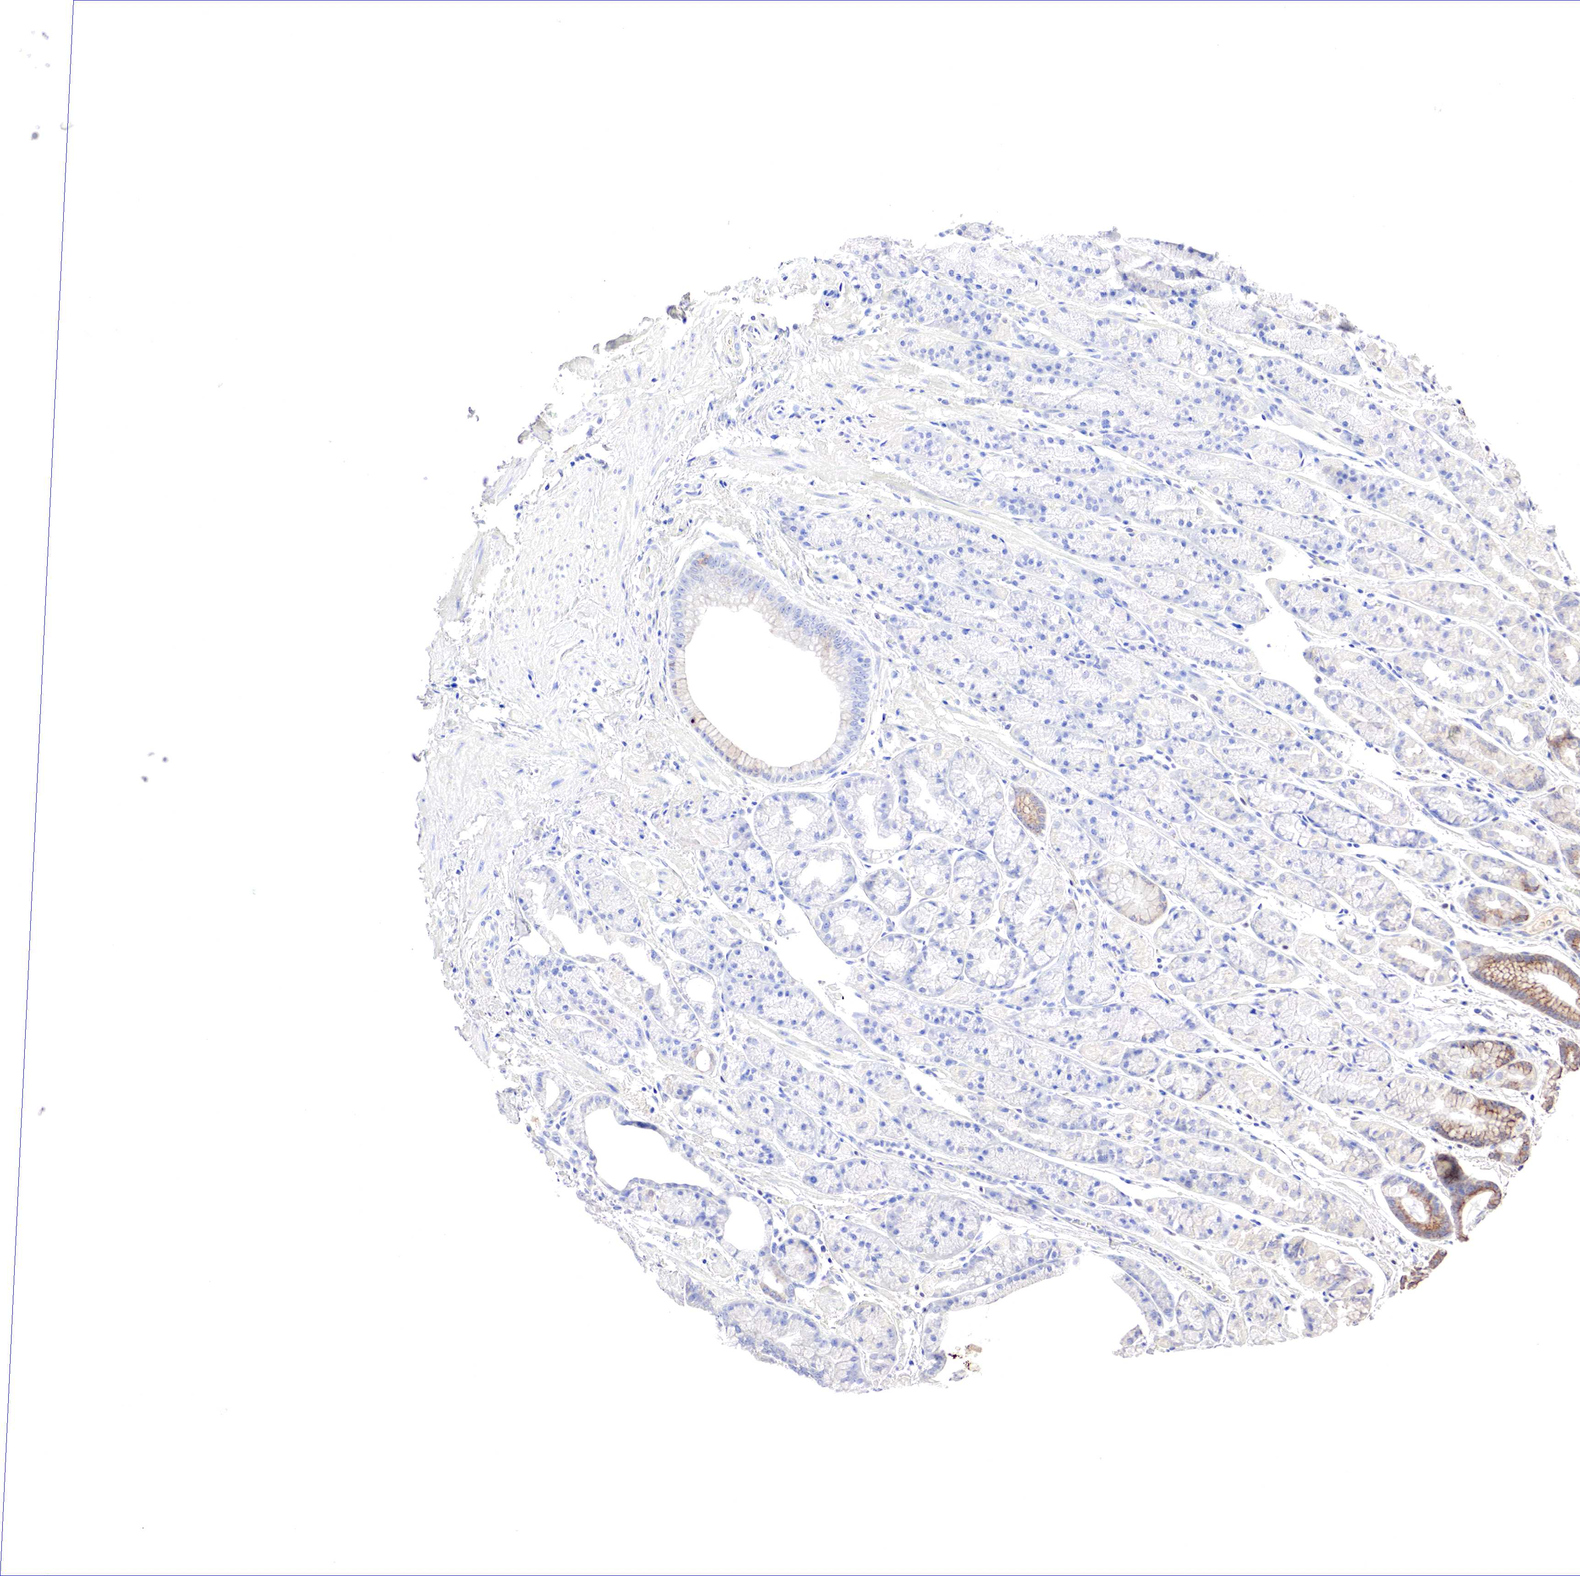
{"staining": {"intensity": "moderate", "quantity": "<25%", "location": "cytoplasmic/membranous"}, "tissue": "stomach", "cell_type": "Glandular cells", "image_type": "normal", "snomed": [{"axis": "morphology", "description": "Normal tissue, NOS"}, {"axis": "topography", "description": "Stomach, upper"}], "caption": "An image of human stomach stained for a protein displays moderate cytoplasmic/membranous brown staining in glandular cells. (Stains: DAB (3,3'-diaminobenzidine) in brown, nuclei in blue, Microscopy: brightfield microscopy at high magnification).", "gene": "GATA1", "patient": {"sex": "male", "age": 72}}